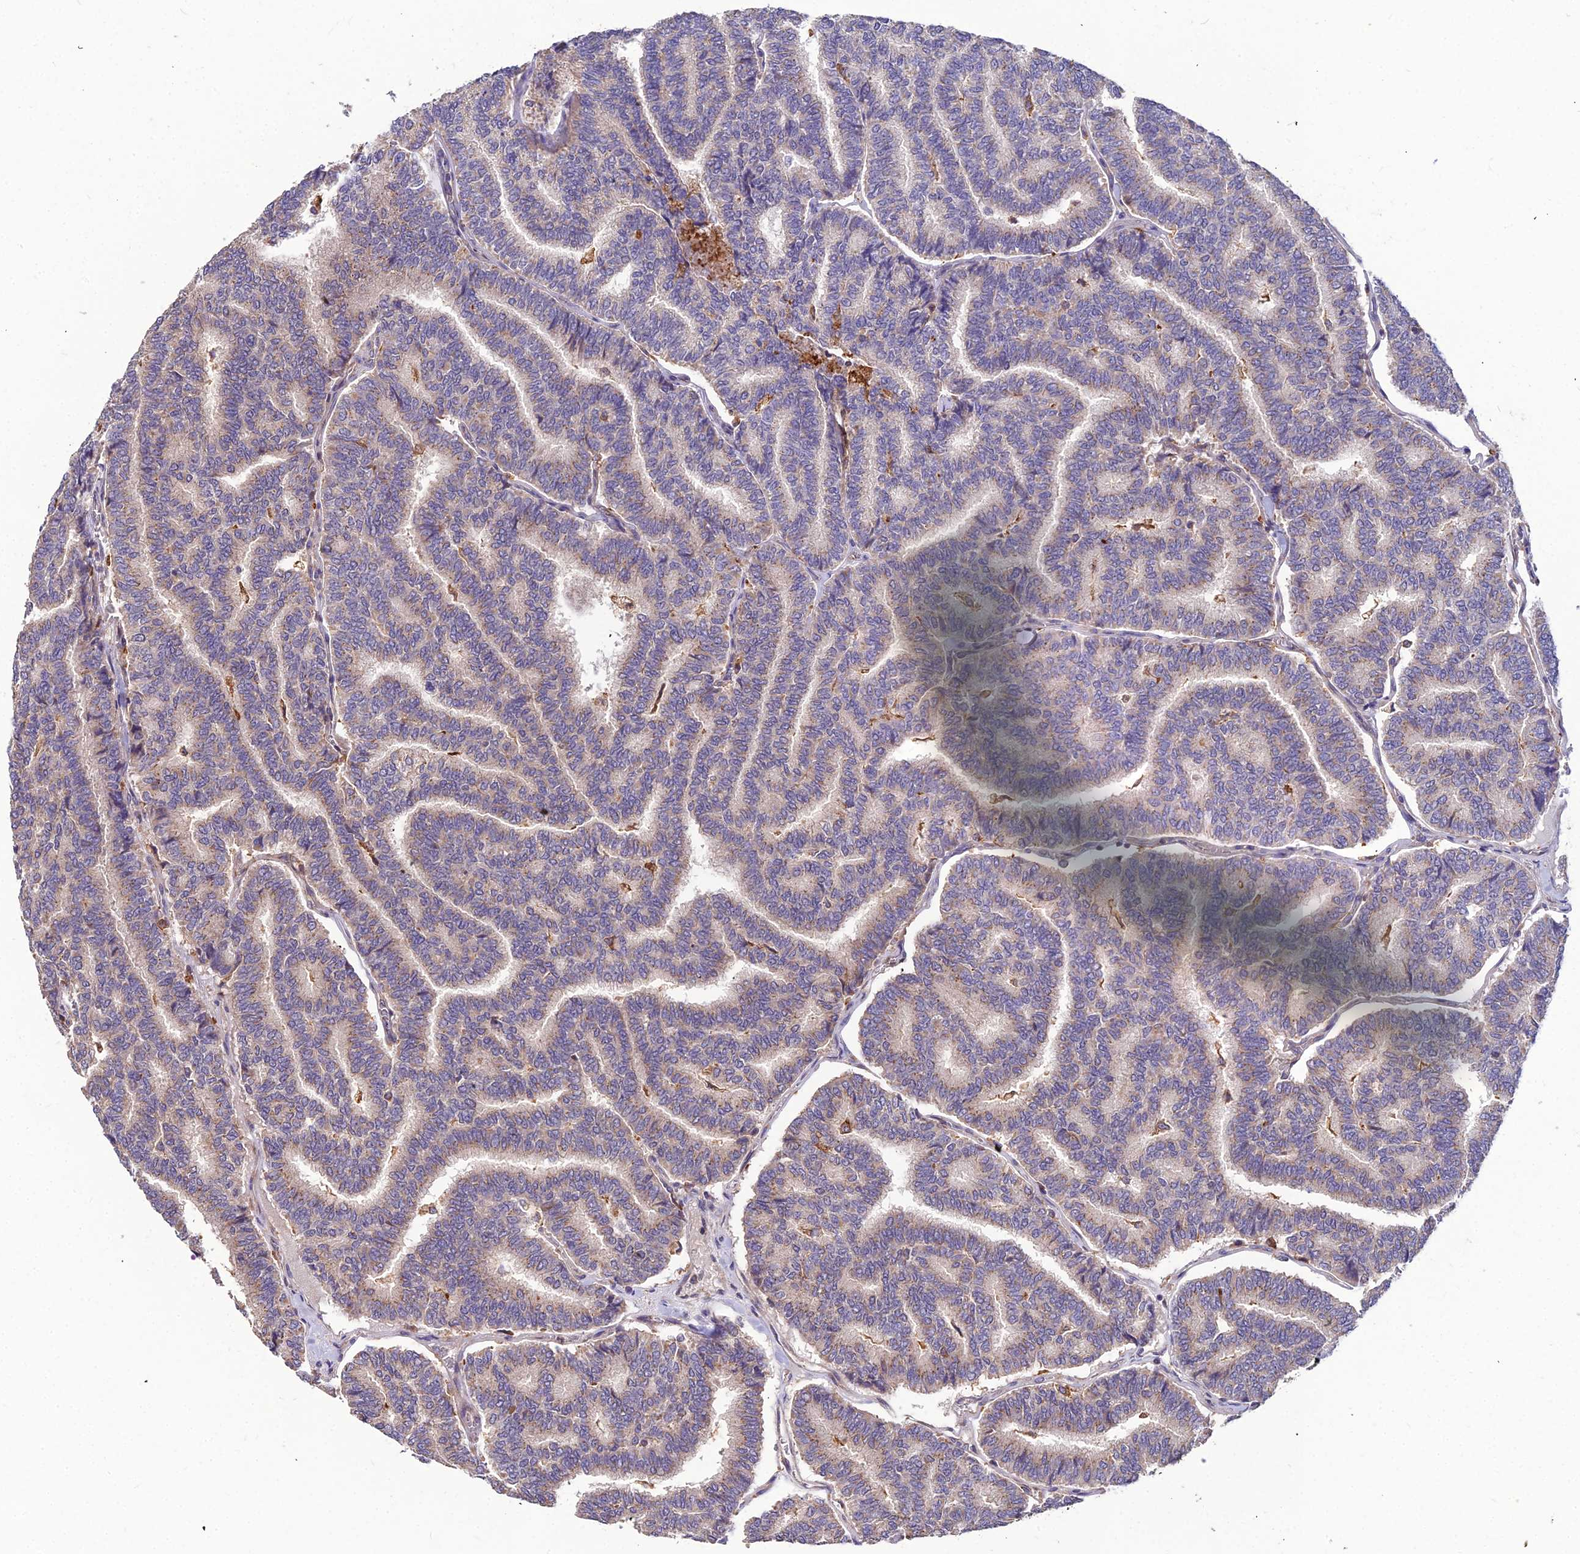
{"staining": {"intensity": "weak", "quantity": "25%-75%", "location": "cytoplasmic/membranous"}, "tissue": "thyroid cancer", "cell_type": "Tumor cells", "image_type": "cancer", "snomed": [{"axis": "morphology", "description": "Papillary adenocarcinoma, NOS"}, {"axis": "topography", "description": "Thyroid gland"}], "caption": "IHC histopathology image of human papillary adenocarcinoma (thyroid) stained for a protein (brown), which shows low levels of weak cytoplasmic/membranous staining in about 25%-75% of tumor cells.", "gene": "LEKR1", "patient": {"sex": "female", "age": 35}}